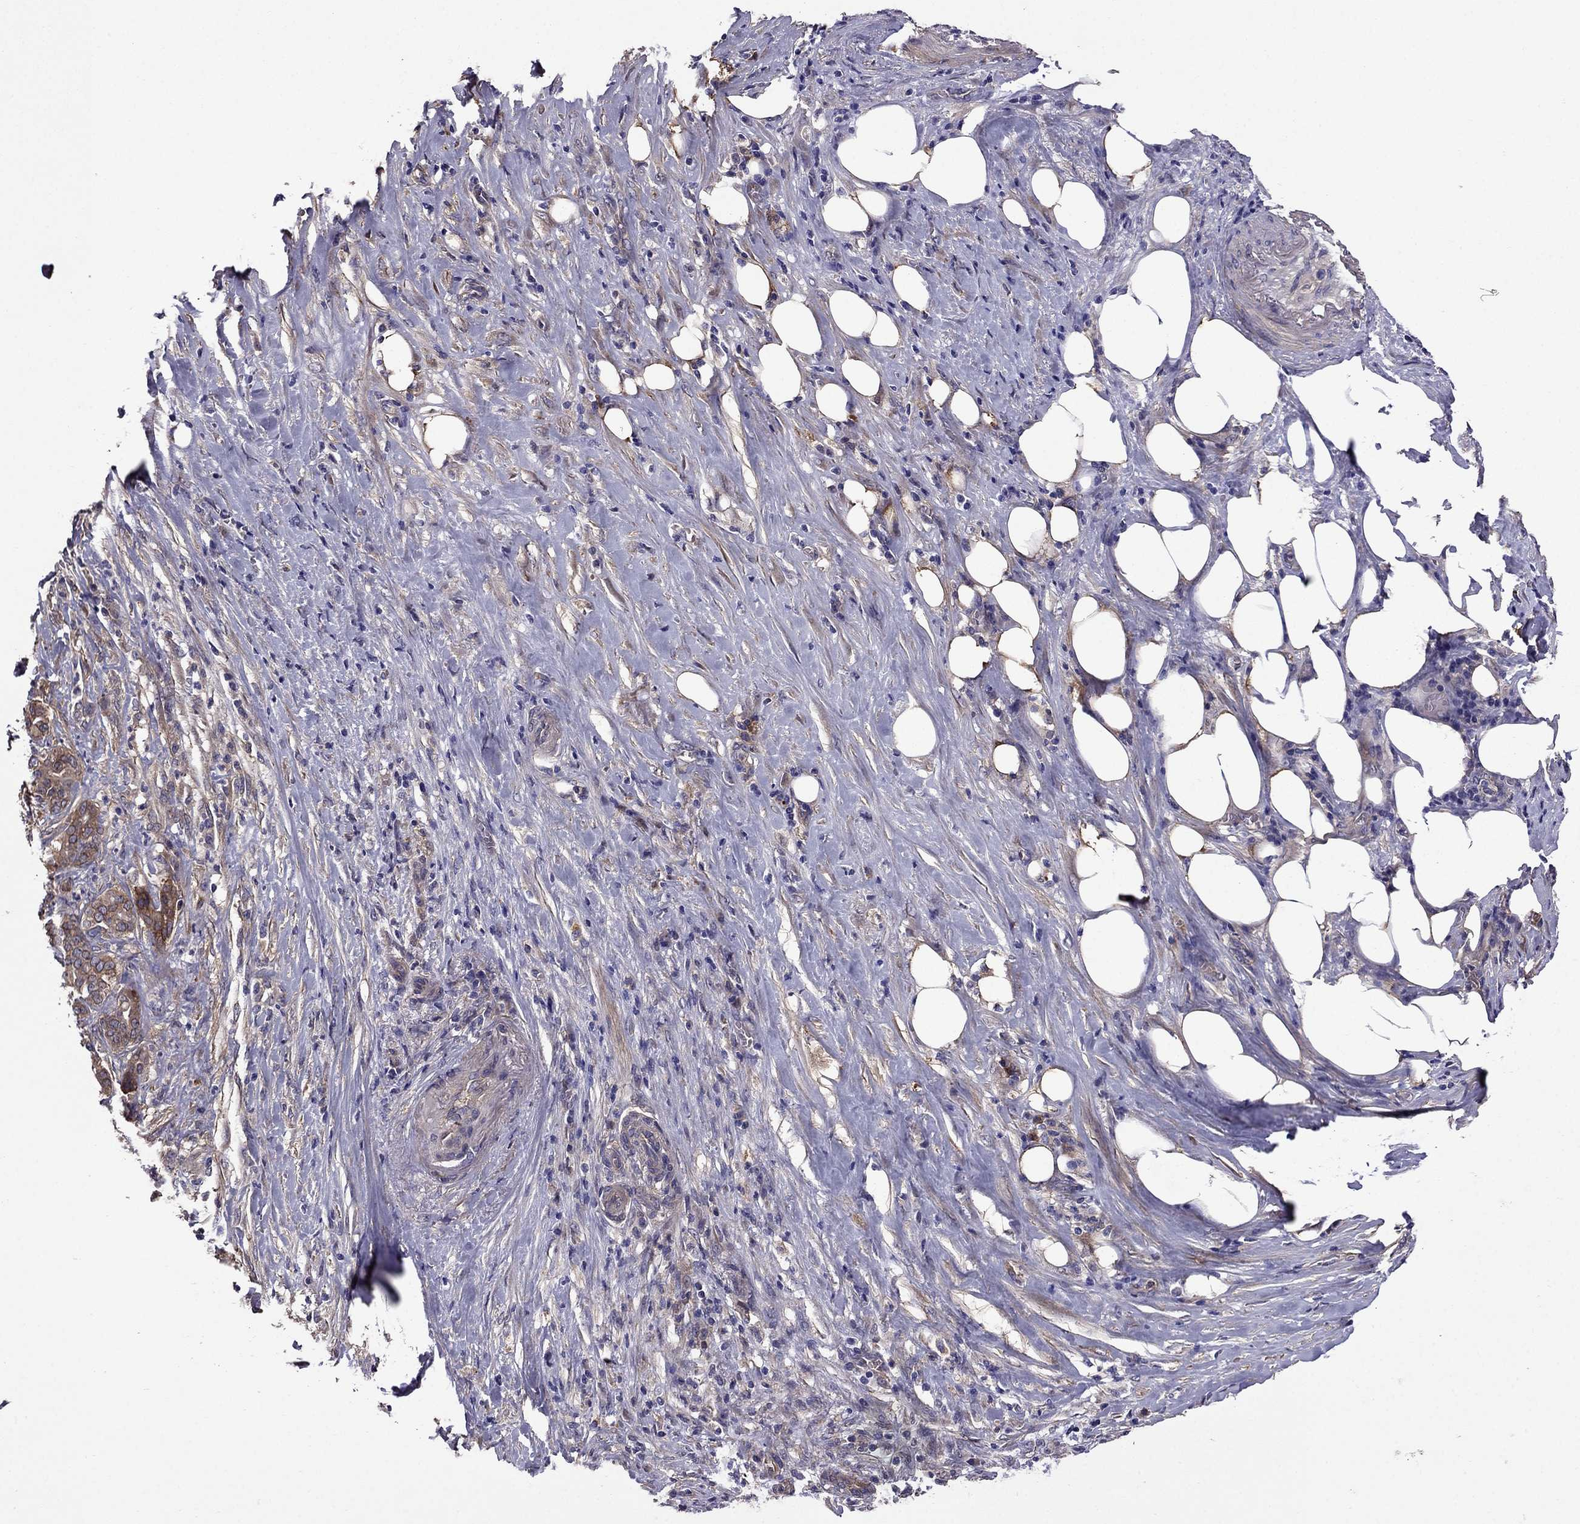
{"staining": {"intensity": "moderate", "quantity": "25%-75%", "location": "cytoplasmic/membranous"}, "tissue": "pancreatic cancer", "cell_type": "Tumor cells", "image_type": "cancer", "snomed": [{"axis": "morphology", "description": "Adenocarcinoma, NOS"}, {"axis": "topography", "description": "Pancreas"}], "caption": "This is a photomicrograph of immunohistochemistry (IHC) staining of pancreatic cancer, which shows moderate expression in the cytoplasmic/membranous of tumor cells.", "gene": "ITGB1", "patient": {"sex": "male", "age": 57}}